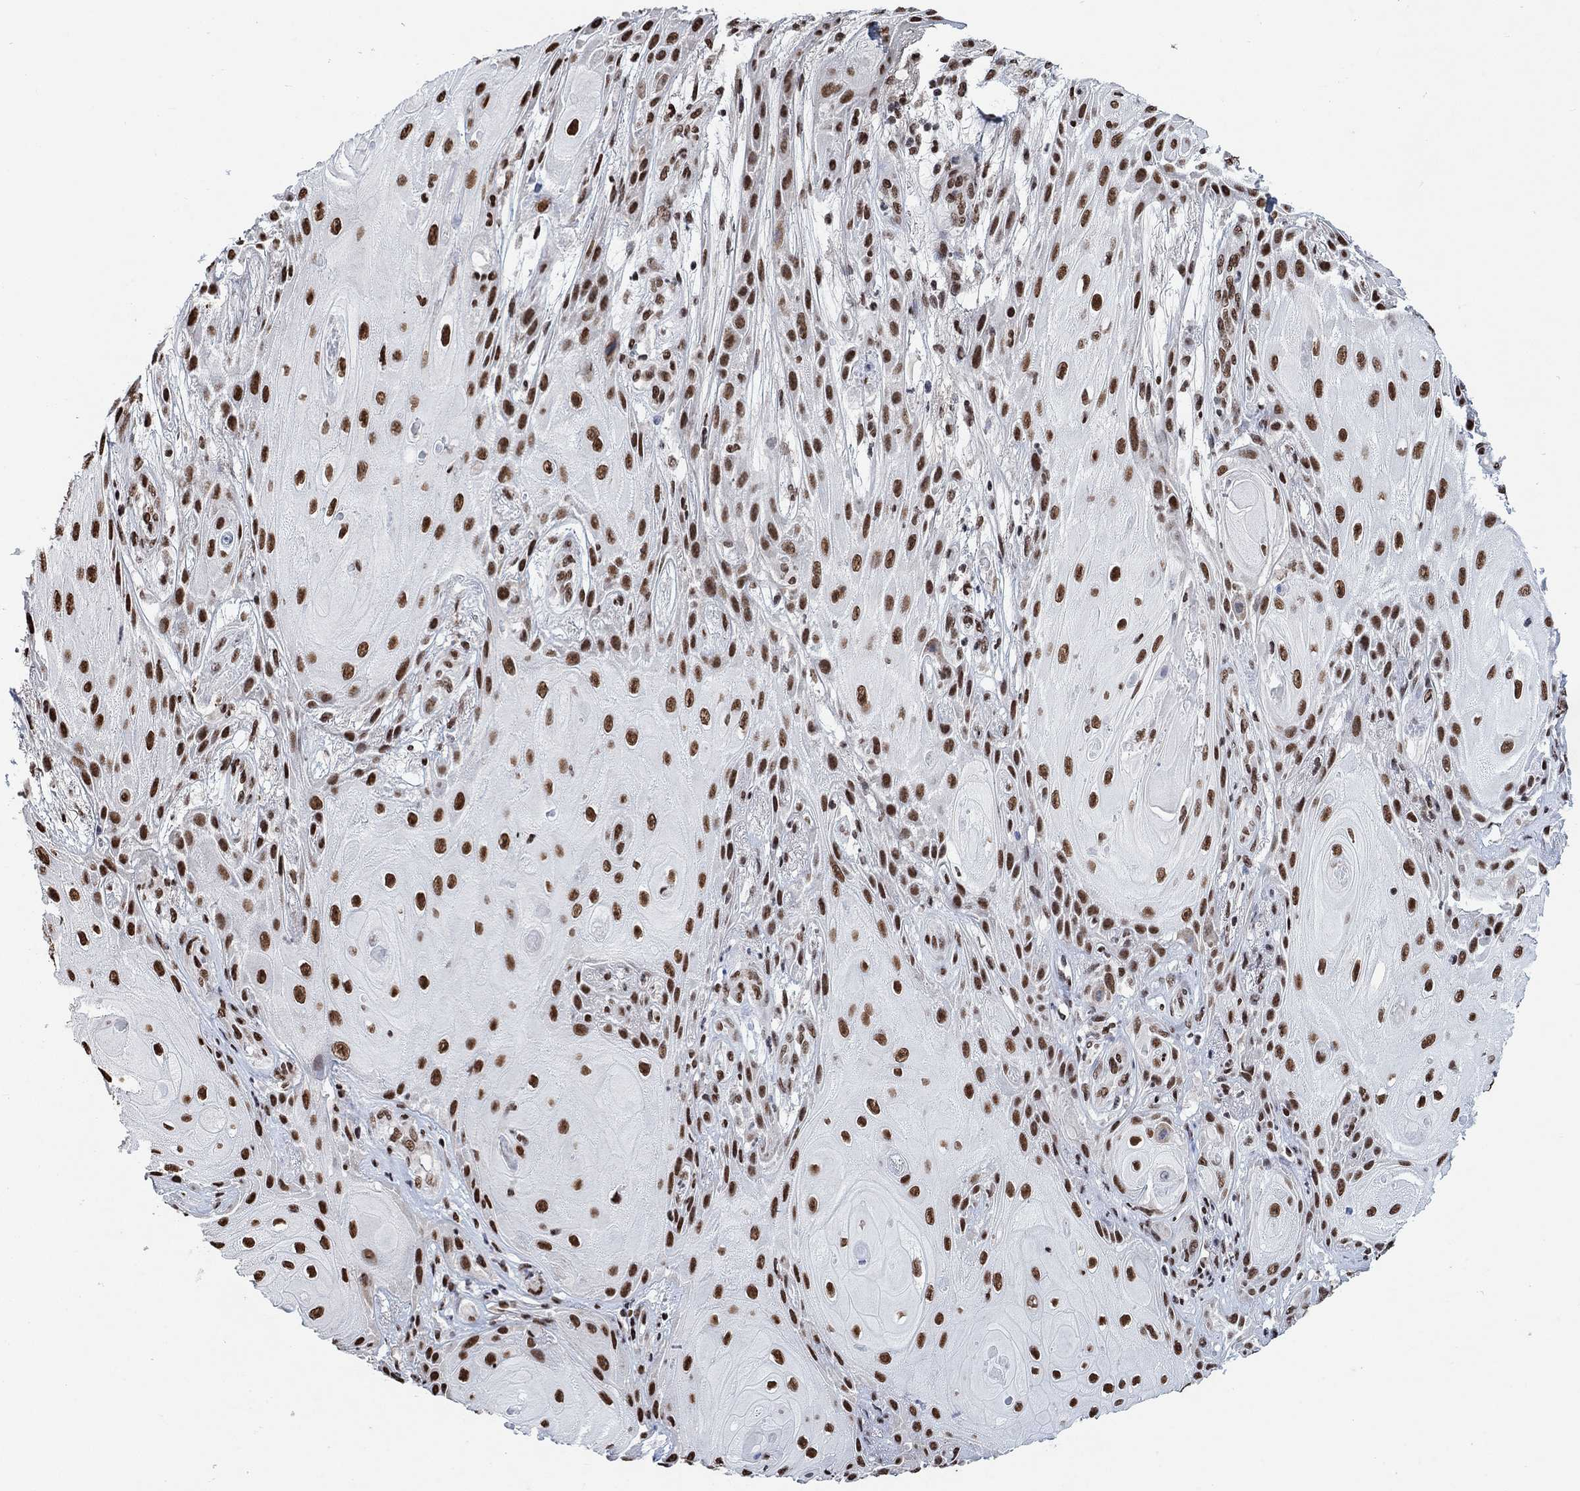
{"staining": {"intensity": "strong", "quantity": "25%-75%", "location": "nuclear"}, "tissue": "skin cancer", "cell_type": "Tumor cells", "image_type": "cancer", "snomed": [{"axis": "morphology", "description": "Squamous cell carcinoma, NOS"}, {"axis": "topography", "description": "Skin"}], "caption": "Strong nuclear staining is appreciated in about 25%-75% of tumor cells in skin squamous cell carcinoma.", "gene": "USP39", "patient": {"sex": "male", "age": 62}}